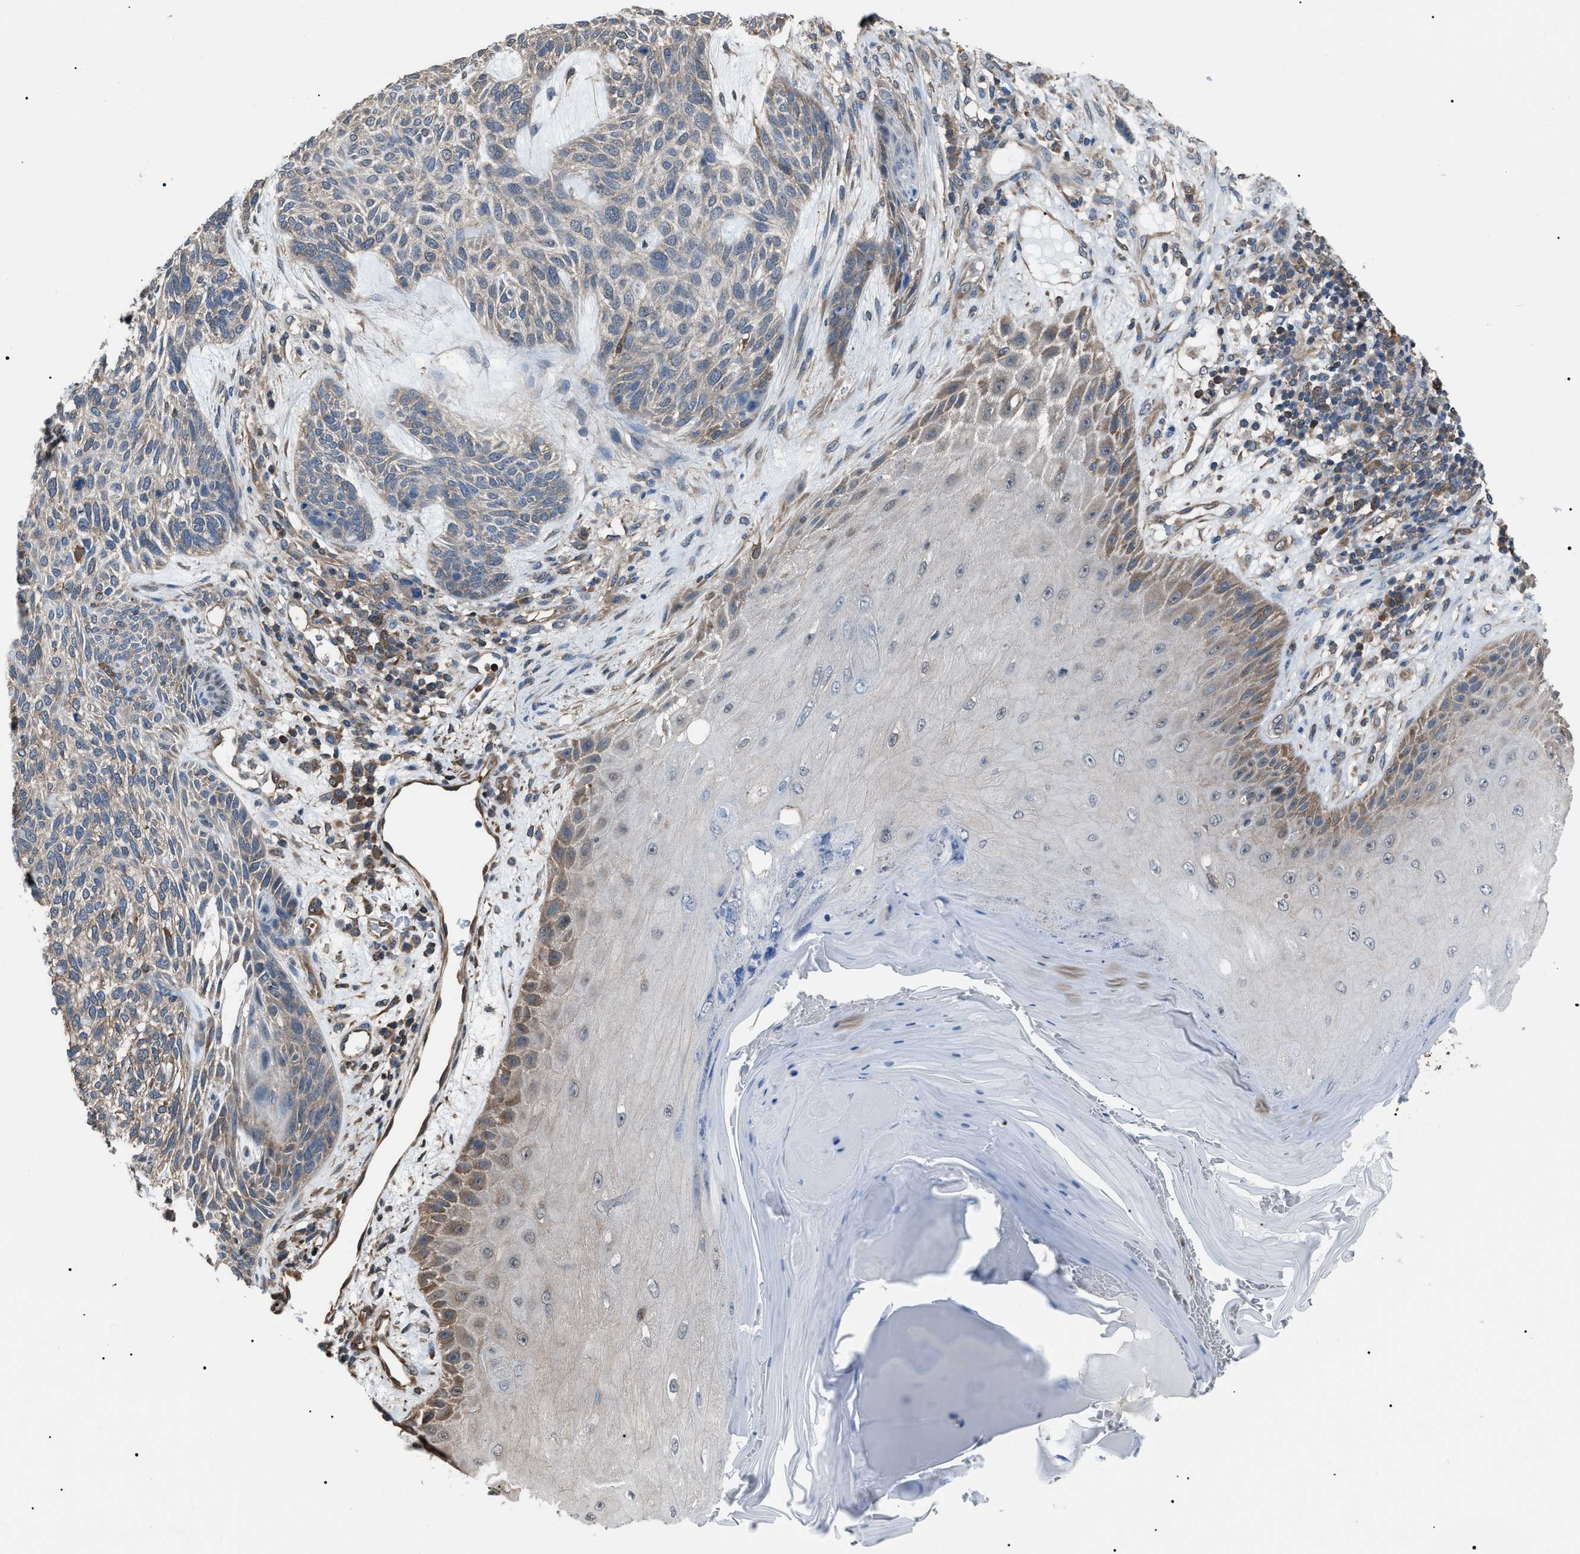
{"staining": {"intensity": "weak", "quantity": "<25%", "location": "cytoplasmic/membranous"}, "tissue": "skin cancer", "cell_type": "Tumor cells", "image_type": "cancer", "snomed": [{"axis": "morphology", "description": "Basal cell carcinoma"}, {"axis": "topography", "description": "Skin"}], "caption": "Protein analysis of skin cancer displays no significant positivity in tumor cells.", "gene": "PDCD5", "patient": {"sex": "male", "age": 55}}